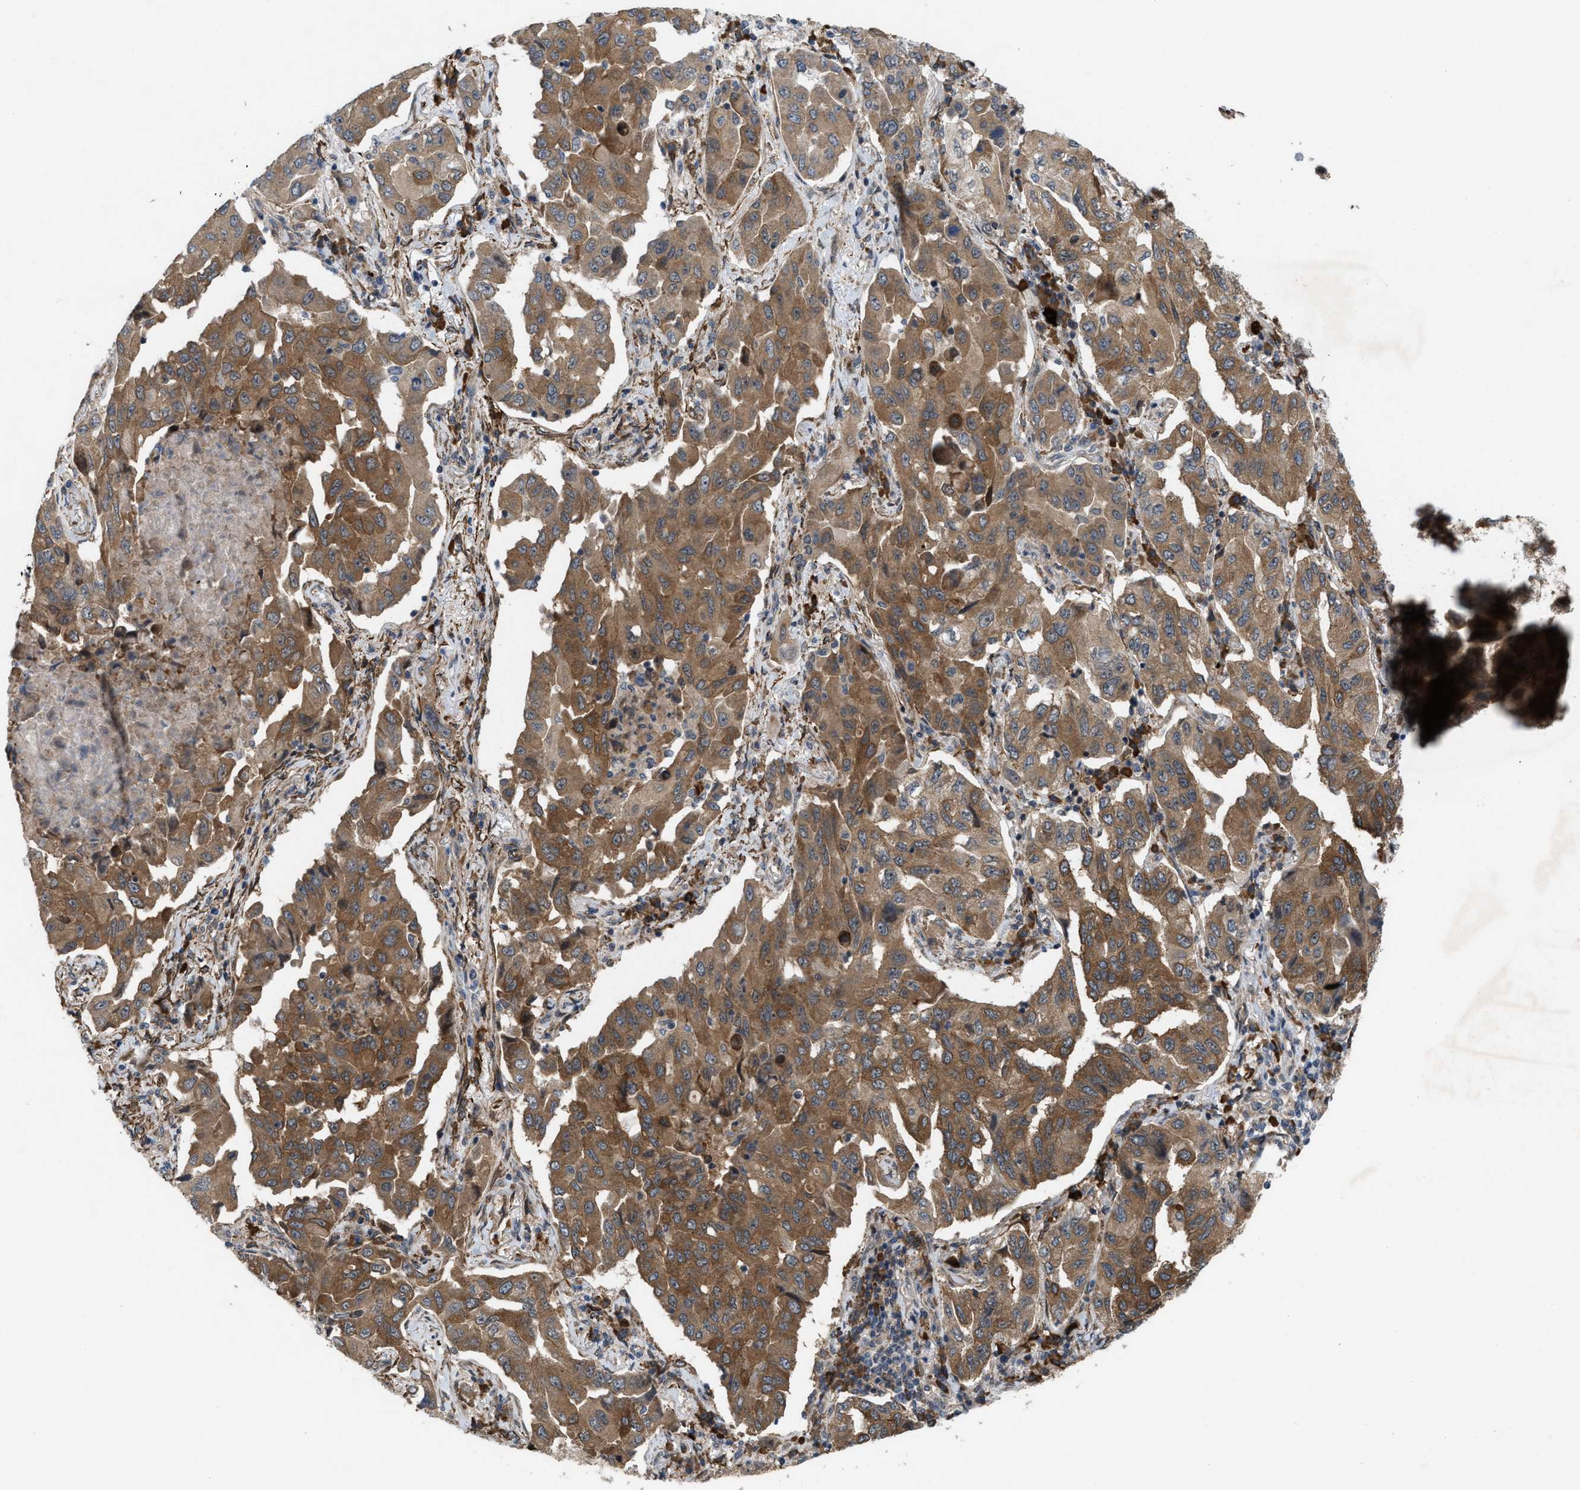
{"staining": {"intensity": "moderate", "quantity": ">75%", "location": "cytoplasmic/membranous"}, "tissue": "lung cancer", "cell_type": "Tumor cells", "image_type": "cancer", "snomed": [{"axis": "morphology", "description": "Adenocarcinoma, NOS"}, {"axis": "topography", "description": "Lung"}], "caption": "Moderate cytoplasmic/membranous protein expression is seen in approximately >75% of tumor cells in adenocarcinoma (lung).", "gene": "MFSD6", "patient": {"sex": "female", "age": 65}}